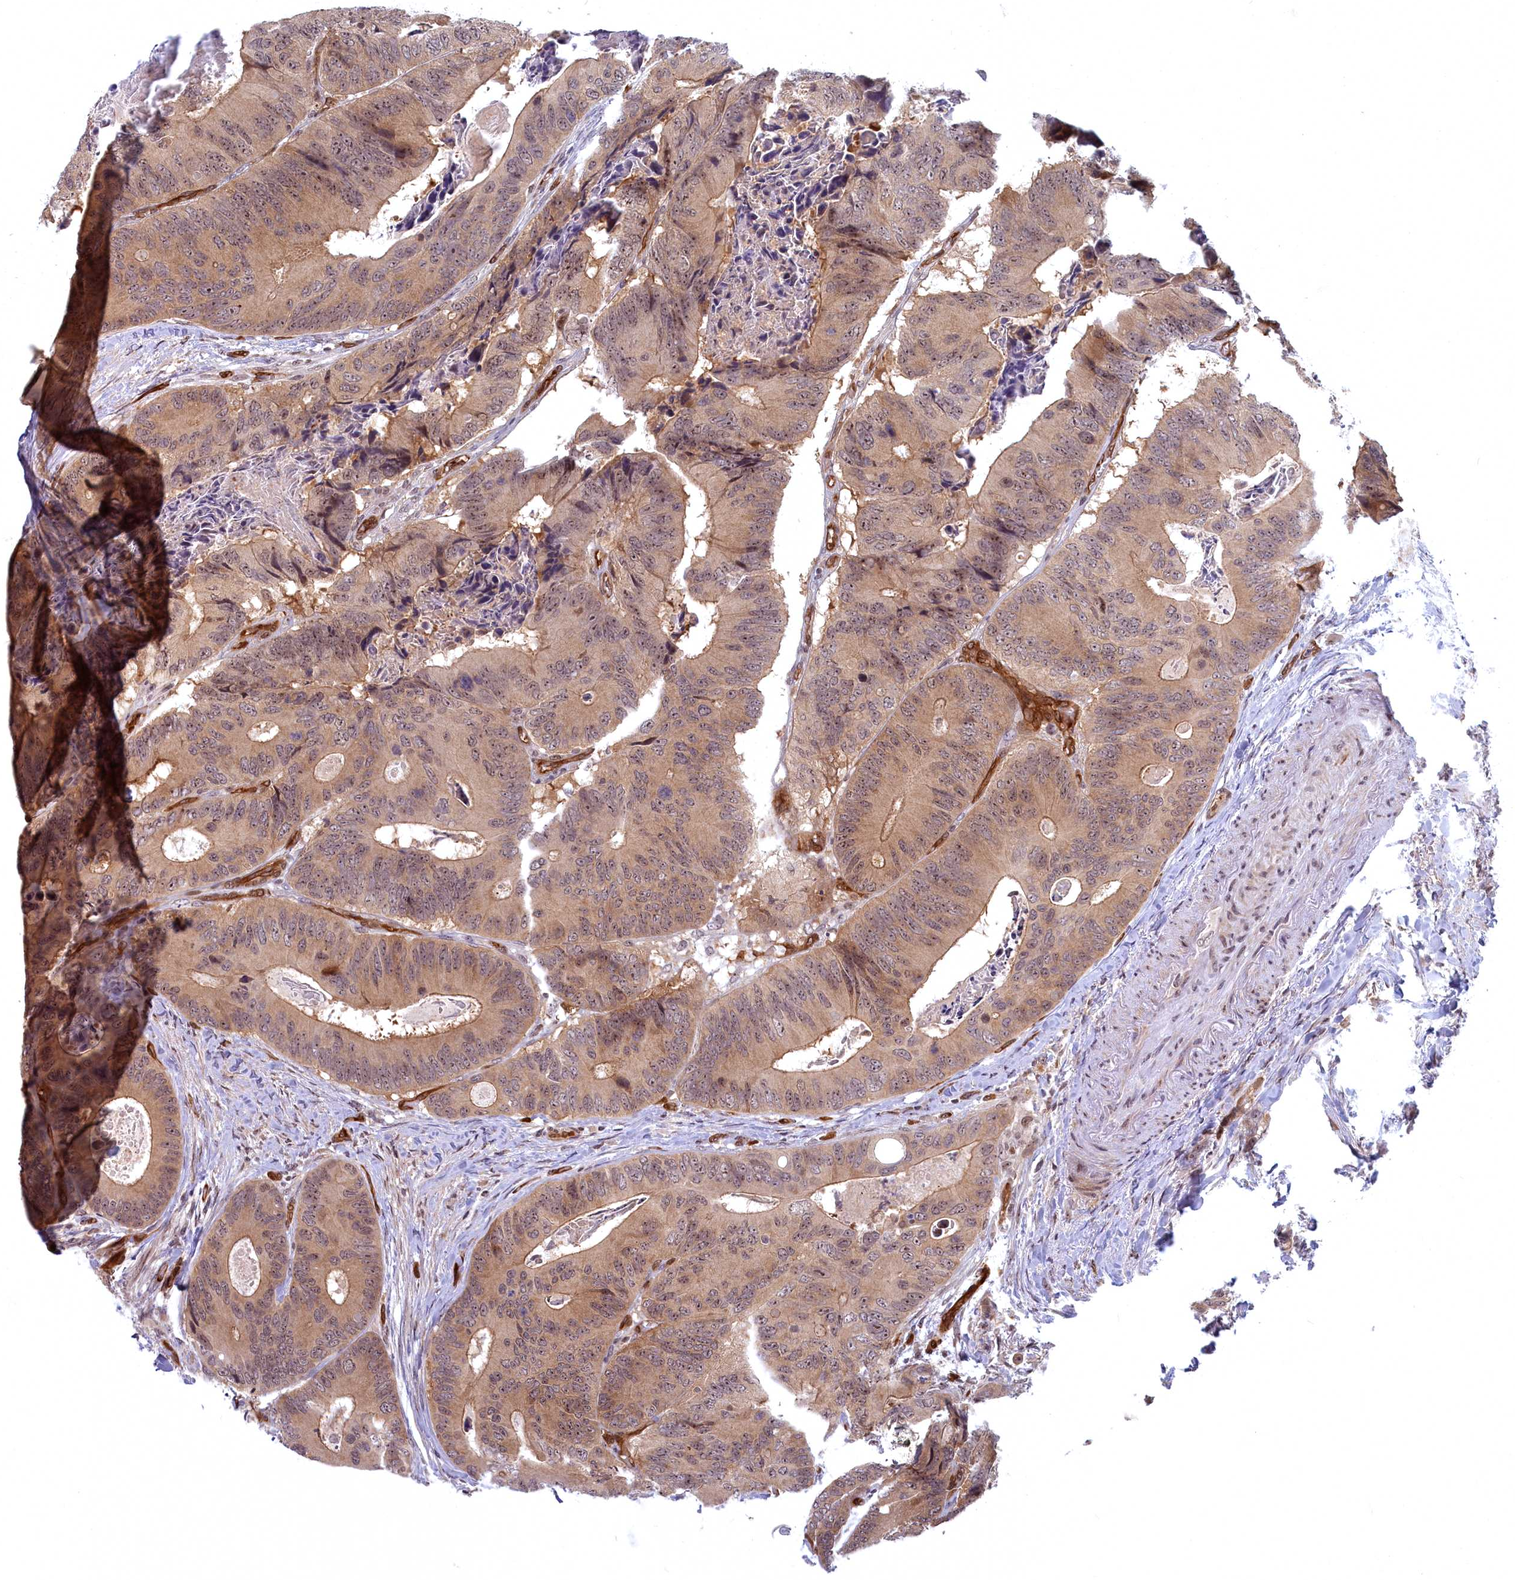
{"staining": {"intensity": "moderate", "quantity": ">75%", "location": "cytoplasmic/membranous,nuclear"}, "tissue": "colorectal cancer", "cell_type": "Tumor cells", "image_type": "cancer", "snomed": [{"axis": "morphology", "description": "Adenocarcinoma, NOS"}, {"axis": "topography", "description": "Colon"}], "caption": "Immunohistochemistry photomicrograph of colorectal cancer stained for a protein (brown), which displays medium levels of moderate cytoplasmic/membranous and nuclear staining in about >75% of tumor cells.", "gene": "SNRK", "patient": {"sex": "male", "age": 84}}